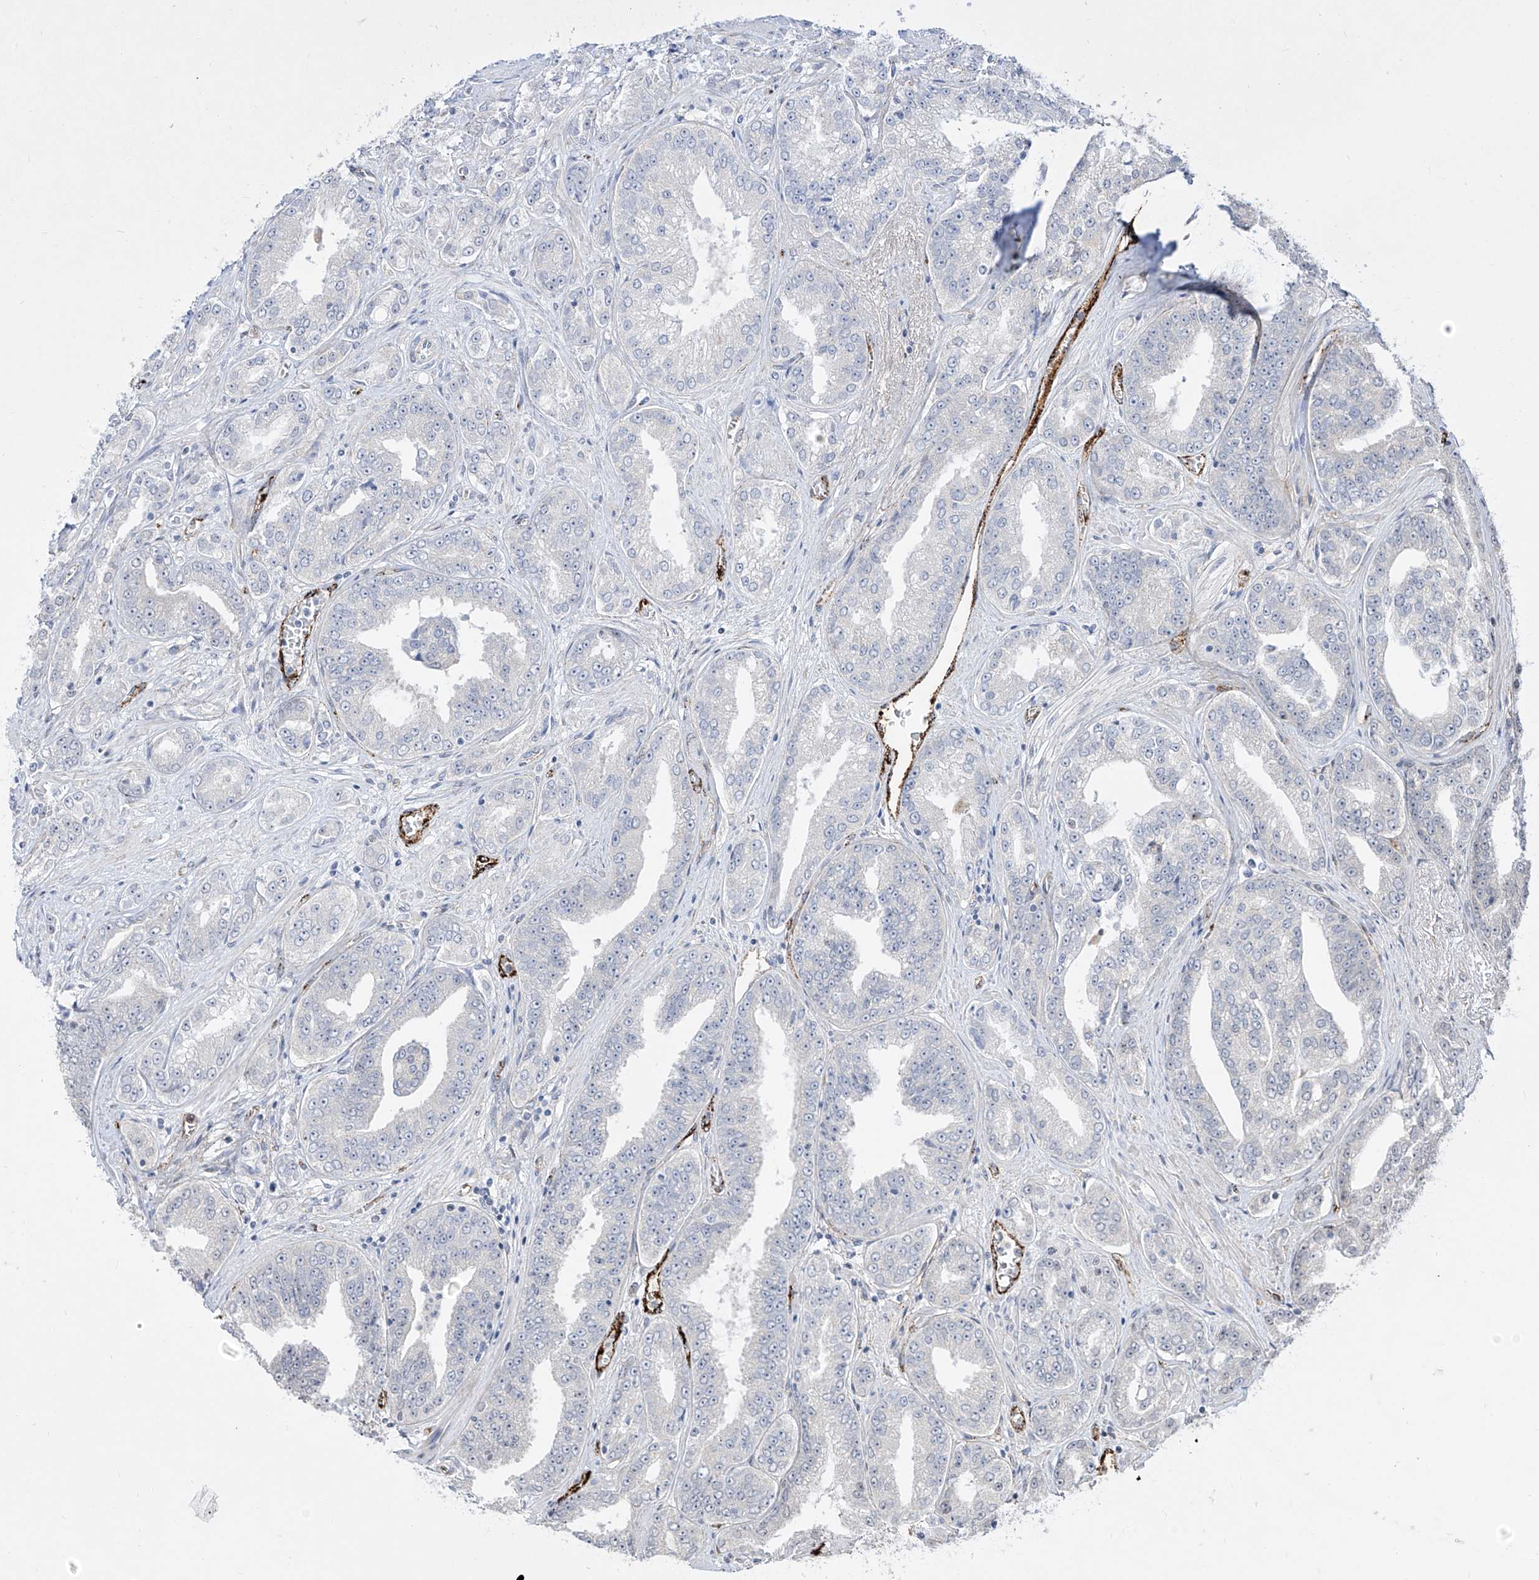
{"staining": {"intensity": "negative", "quantity": "none", "location": "none"}, "tissue": "prostate cancer", "cell_type": "Tumor cells", "image_type": "cancer", "snomed": [{"axis": "morphology", "description": "Adenocarcinoma, High grade"}, {"axis": "topography", "description": "Prostate"}], "caption": "High power microscopy photomicrograph of an immunohistochemistry (IHC) photomicrograph of adenocarcinoma (high-grade) (prostate), revealing no significant positivity in tumor cells. The staining was performed using DAB (3,3'-diaminobenzidine) to visualize the protein expression in brown, while the nuclei were stained in blue with hematoxylin (Magnification: 20x).", "gene": "ZGRF1", "patient": {"sex": "male", "age": 71}}